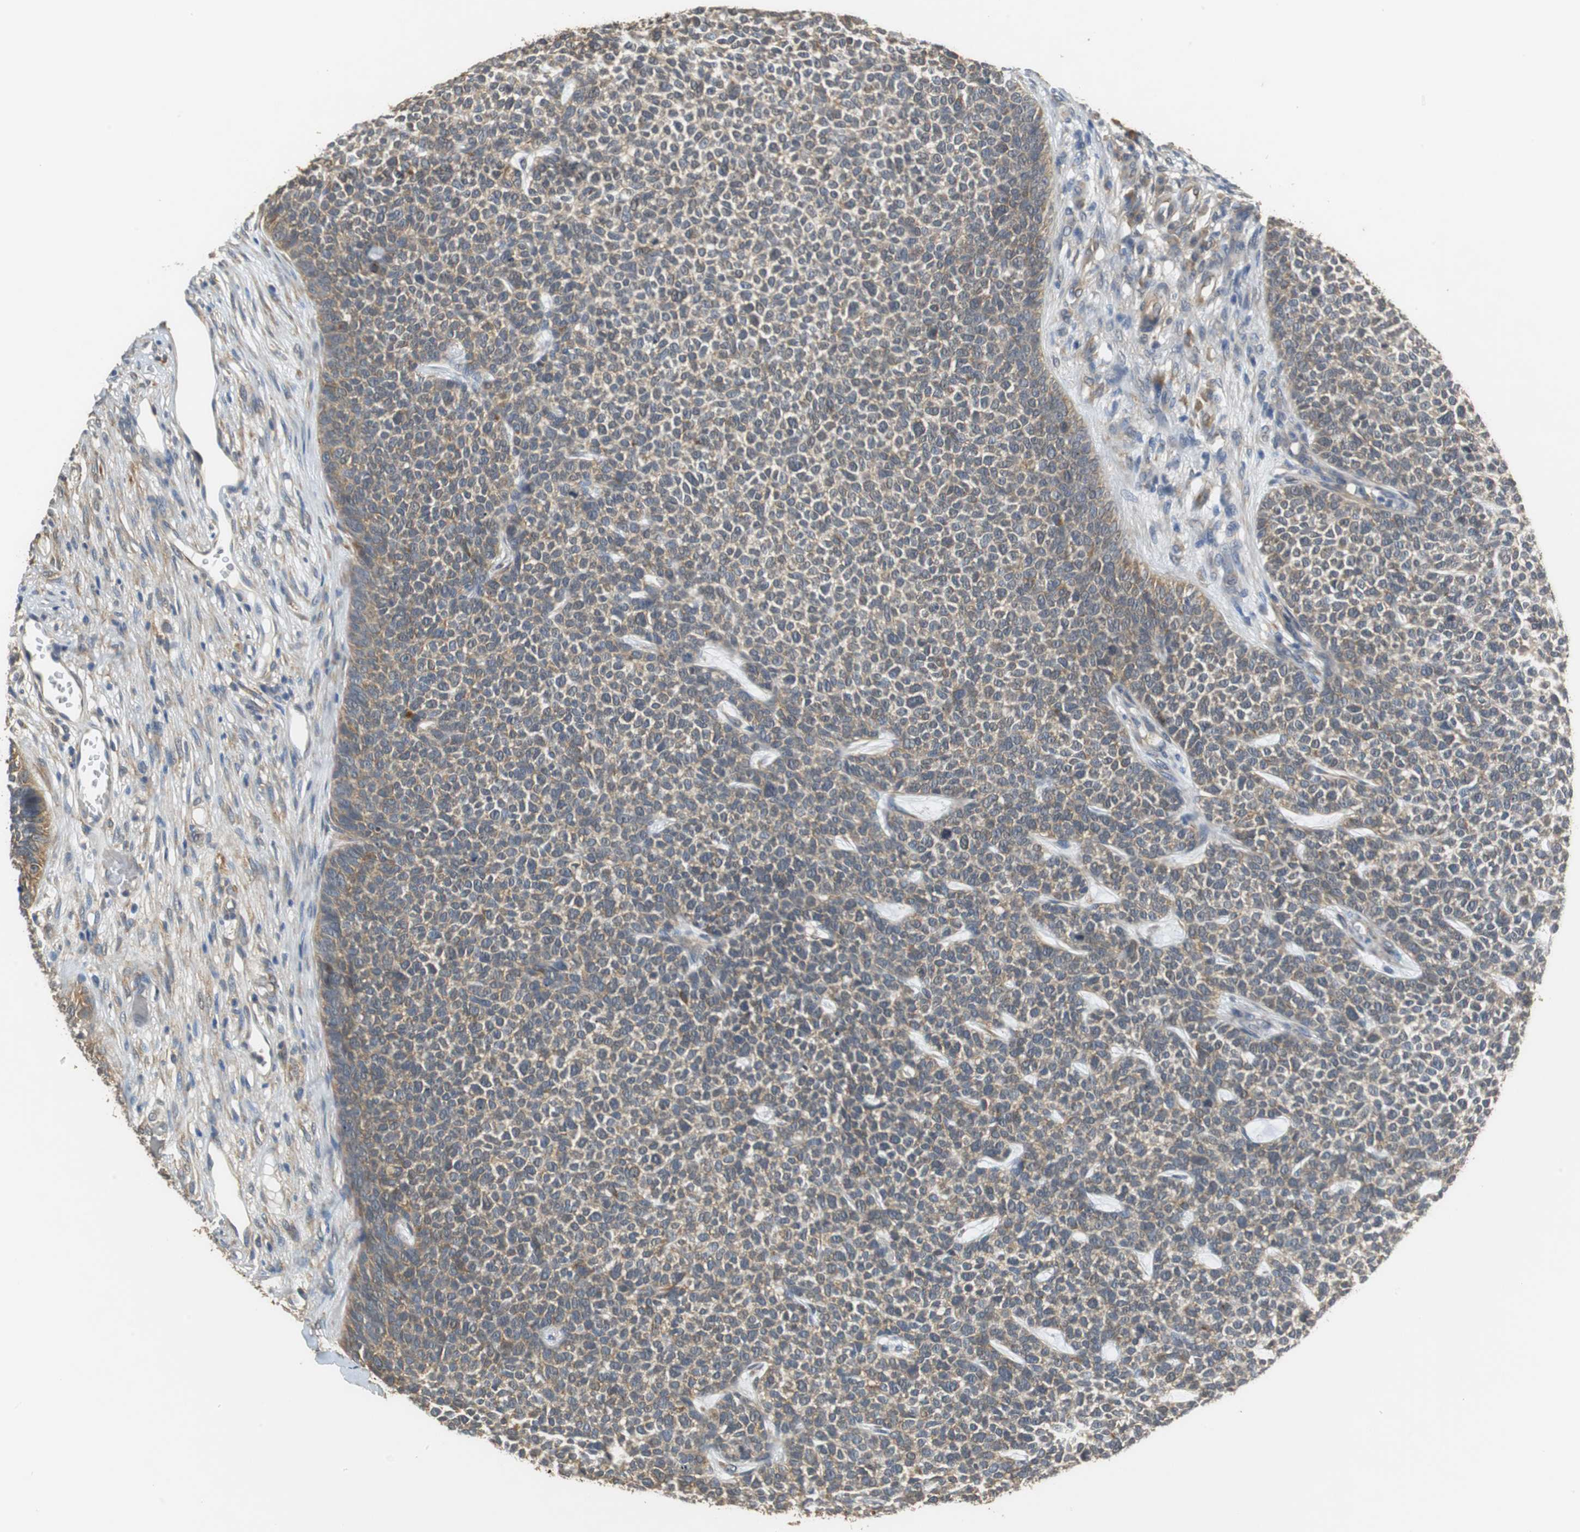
{"staining": {"intensity": "weak", "quantity": ">75%", "location": "cytoplasmic/membranous"}, "tissue": "skin cancer", "cell_type": "Tumor cells", "image_type": "cancer", "snomed": [{"axis": "morphology", "description": "Basal cell carcinoma"}, {"axis": "topography", "description": "Skin"}], "caption": "Skin cancer stained with immunohistochemistry (IHC) demonstrates weak cytoplasmic/membranous expression in about >75% of tumor cells. (brown staining indicates protein expression, while blue staining denotes nuclei).", "gene": "UBQLN2", "patient": {"sex": "female", "age": 84}}